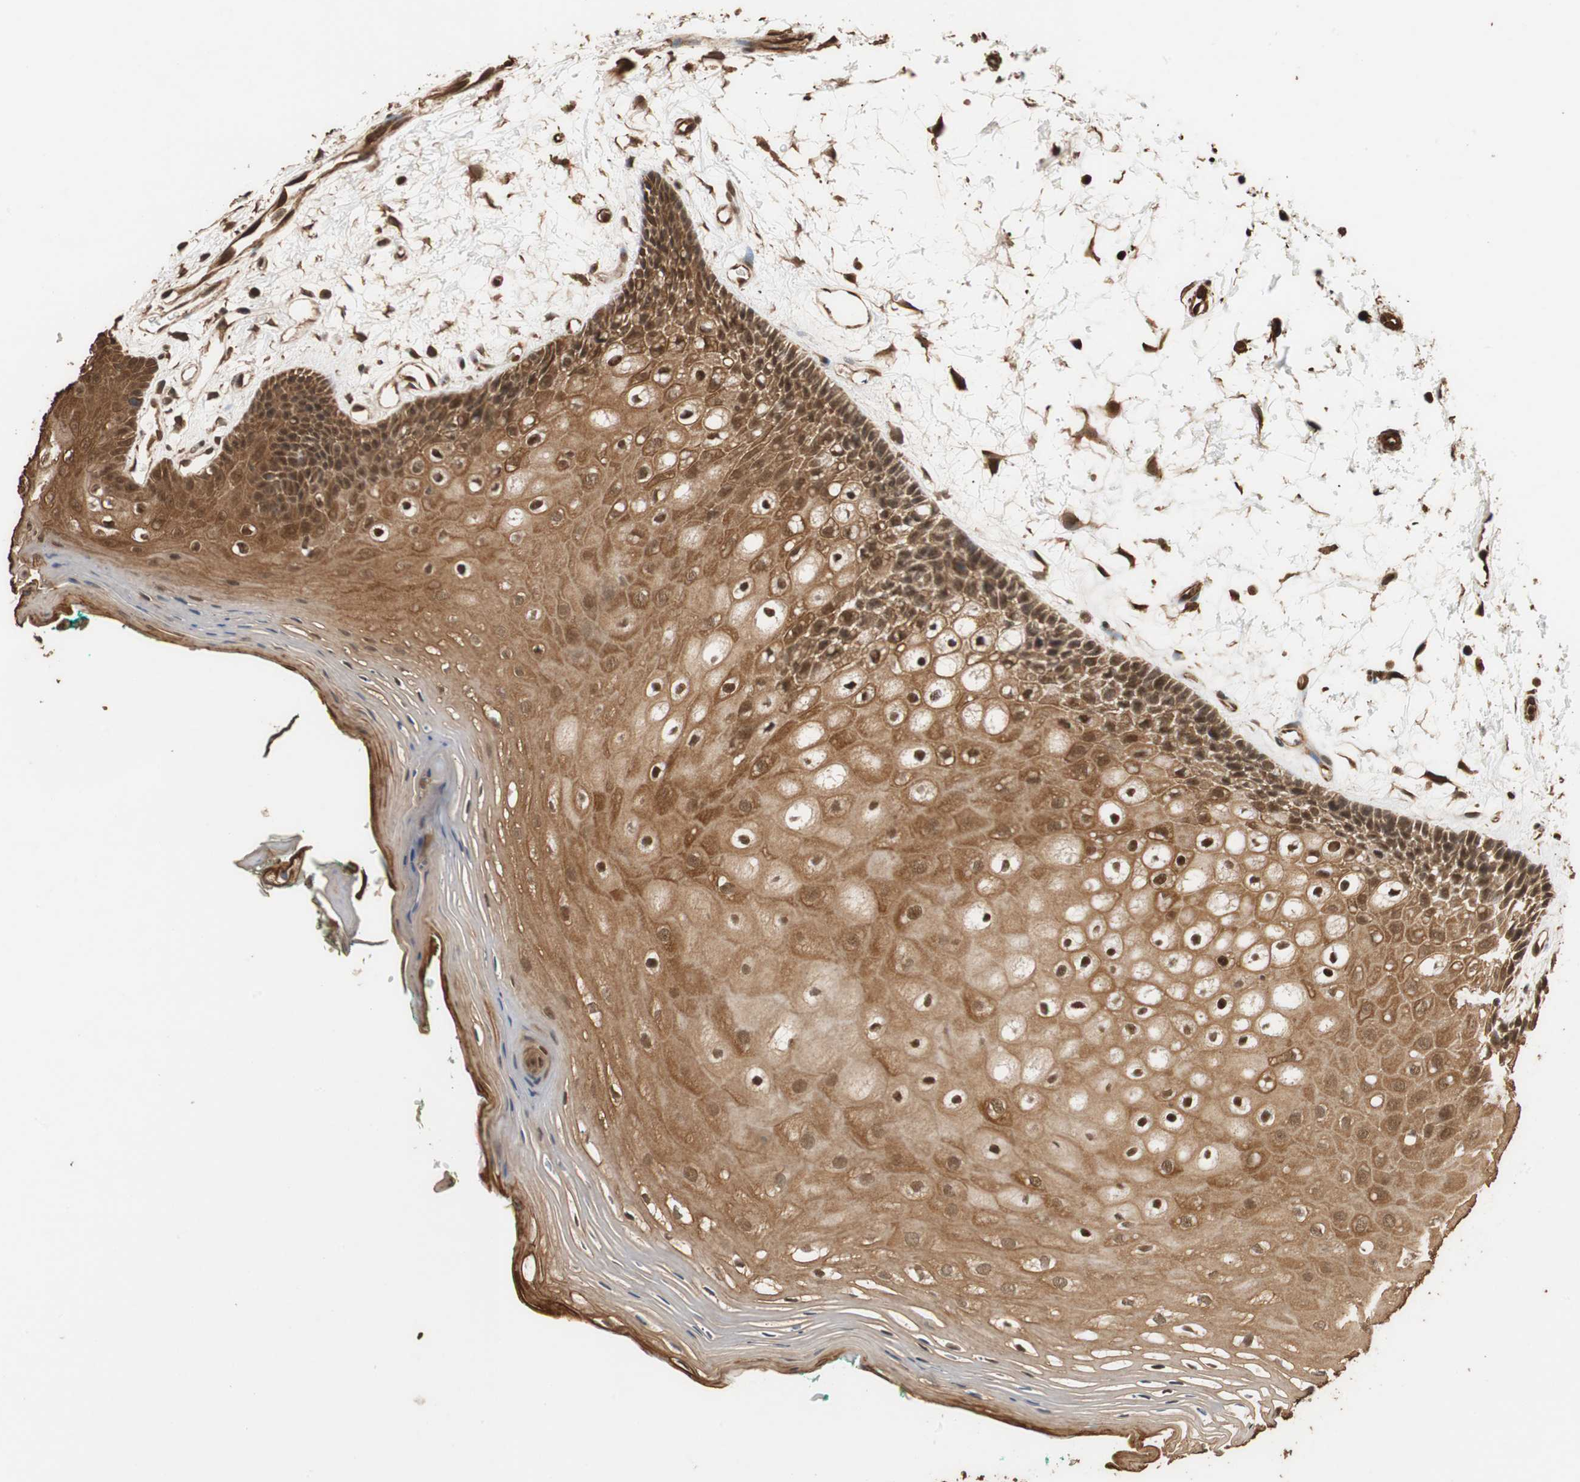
{"staining": {"intensity": "strong", "quantity": ">75%", "location": "cytoplasmic/membranous,nuclear"}, "tissue": "oral mucosa", "cell_type": "Squamous epithelial cells", "image_type": "normal", "snomed": [{"axis": "morphology", "description": "Normal tissue, NOS"}, {"axis": "topography", "description": "Skeletal muscle"}, {"axis": "topography", "description": "Oral tissue"}, {"axis": "topography", "description": "Peripheral nerve tissue"}], "caption": "Immunohistochemistry (IHC) of benign human oral mucosa reveals high levels of strong cytoplasmic/membranous,nuclear staining in about >75% of squamous epithelial cells.", "gene": "CDC5L", "patient": {"sex": "female", "age": 84}}